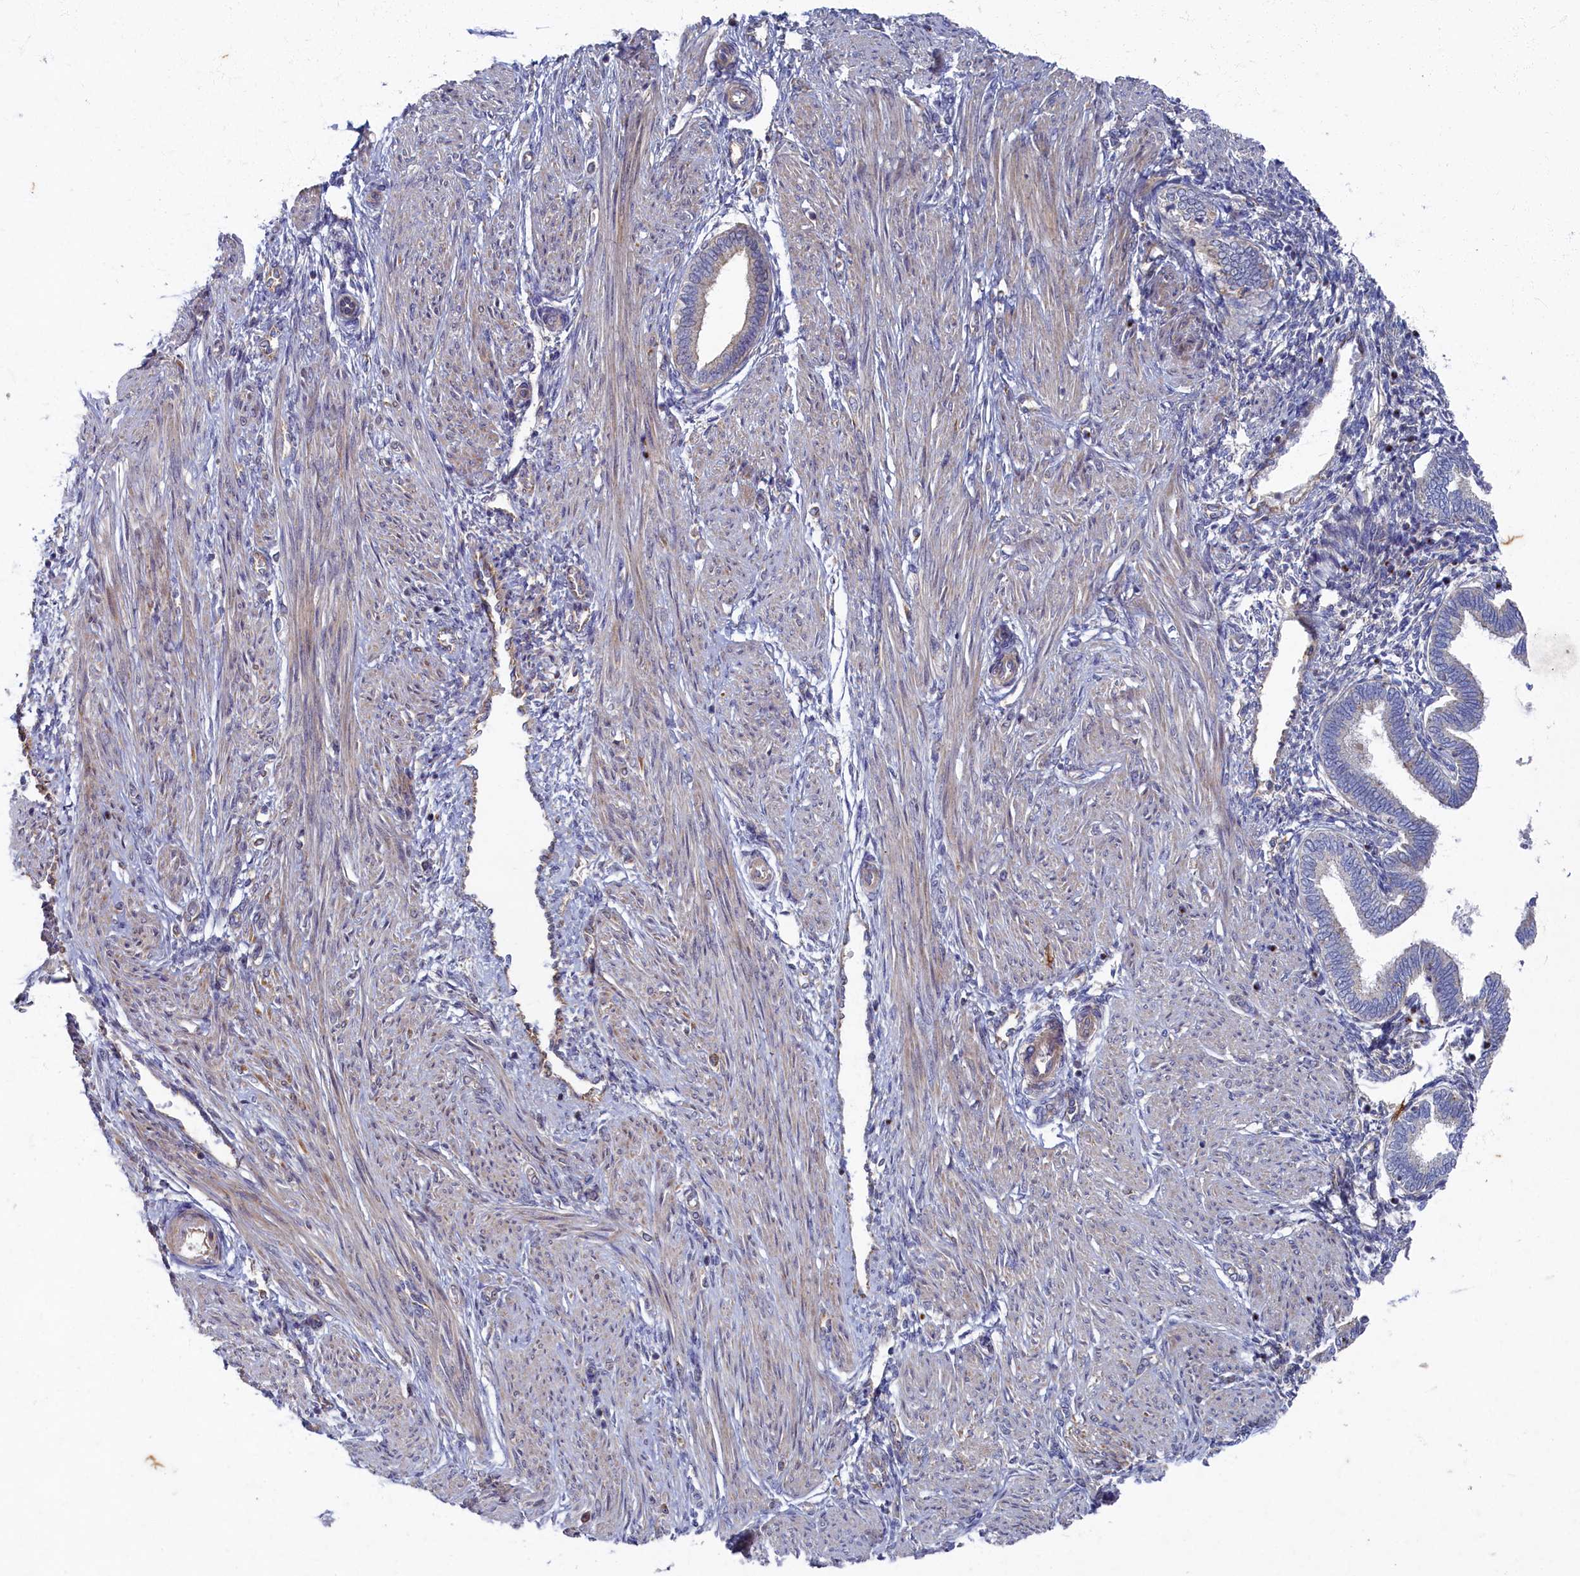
{"staining": {"intensity": "negative", "quantity": "none", "location": "none"}, "tissue": "endometrium", "cell_type": "Cells in endometrial stroma", "image_type": "normal", "snomed": [{"axis": "morphology", "description": "Normal tissue, NOS"}, {"axis": "topography", "description": "Endometrium"}], "caption": "Cells in endometrial stroma are negative for brown protein staining in unremarkable endometrium.", "gene": "WDR59", "patient": {"sex": "female", "age": 53}}